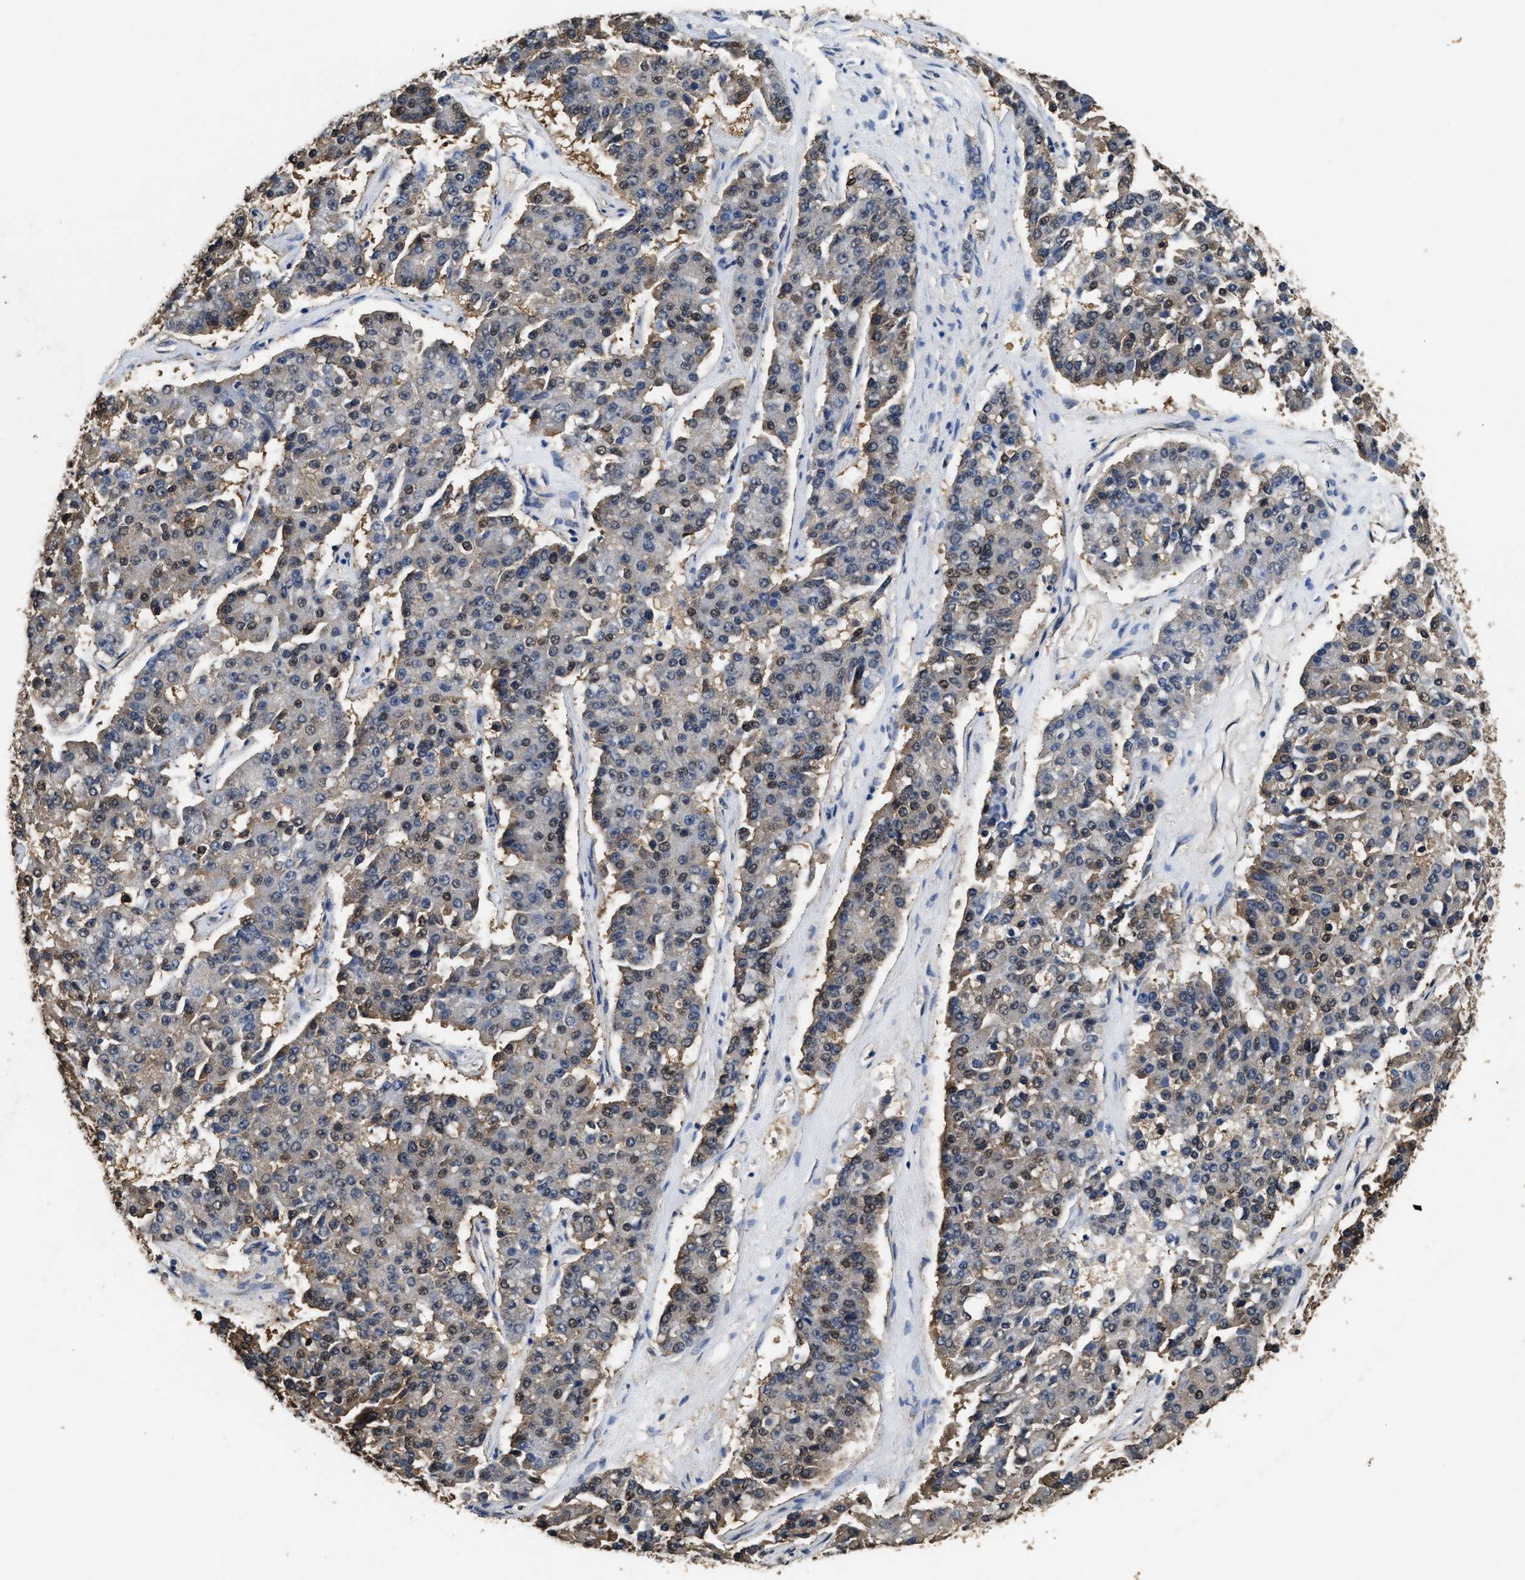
{"staining": {"intensity": "weak", "quantity": "25%-75%", "location": "nuclear"}, "tissue": "pancreatic cancer", "cell_type": "Tumor cells", "image_type": "cancer", "snomed": [{"axis": "morphology", "description": "Adenocarcinoma, NOS"}, {"axis": "topography", "description": "Pancreas"}], "caption": "Immunohistochemistry micrograph of pancreatic cancer (adenocarcinoma) stained for a protein (brown), which displays low levels of weak nuclear expression in approximately 25%-75% of tumor cells.", "gene": "YWHAE", "patient": {"sex": "male", "age": 50}}